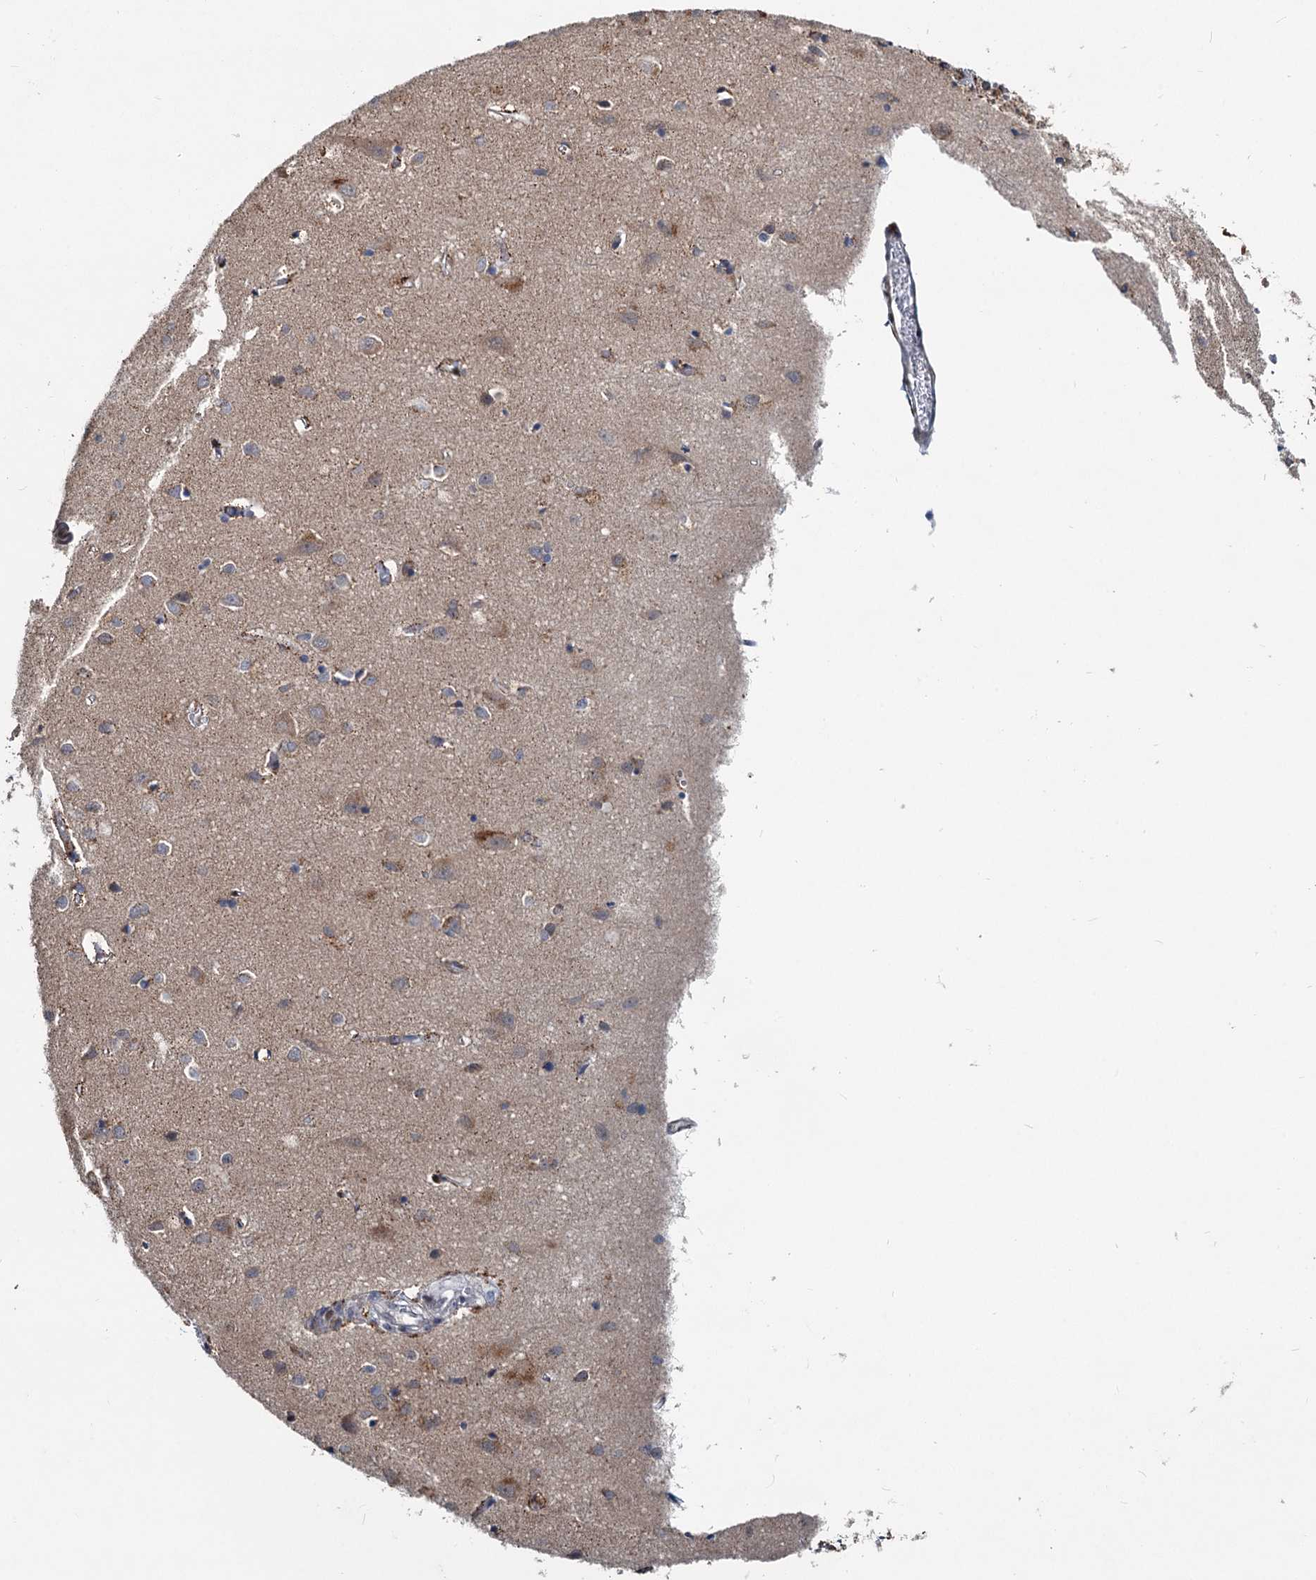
{"staining": {"intensity": "negative", "quantity": "none", "location": "none"}, "tissue": "cerebral cortex", "cell_type": "Endothelial cells", "image_type": "normal", "snomed": [{"axis": "morphology", "description": "Normal tissue, NOS"}, {"axis": "topography", "description": "Cerebral cortex"}], "caption": "Immunohistochemistry of unremarkable cerebral cortex reveals no expression in endothelial cells.", "gene": "RITA1", "patient": {"sex": "female", "age": 64}}